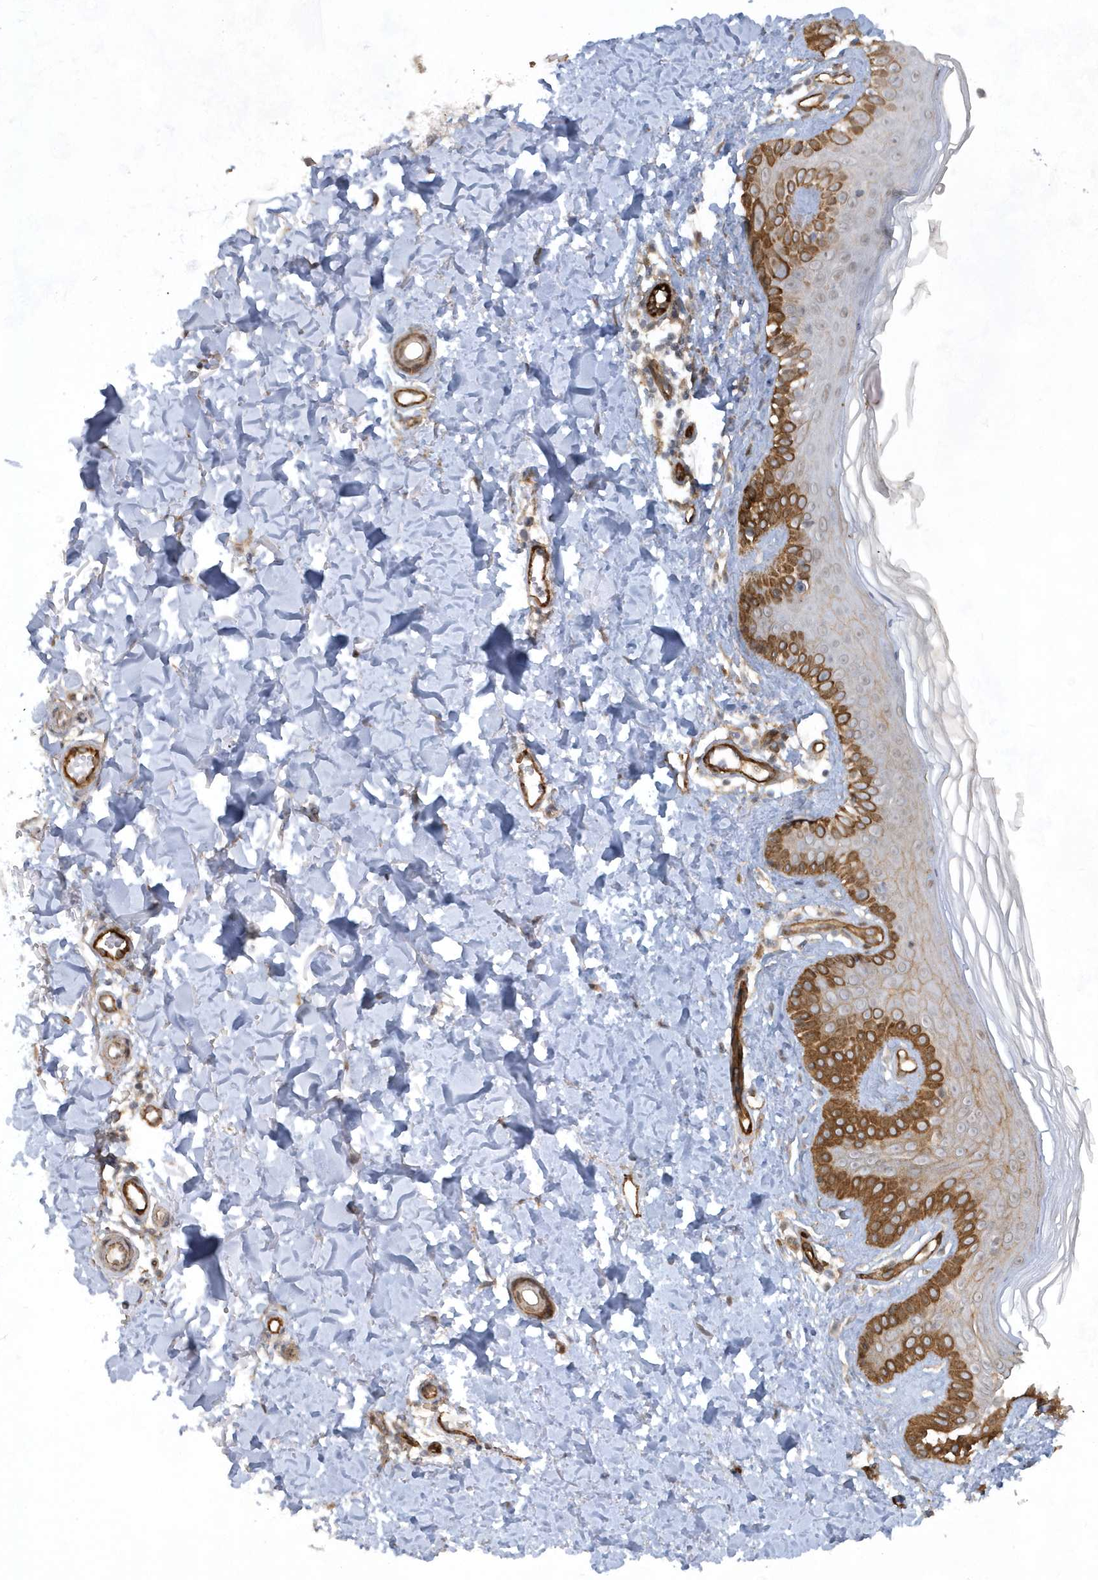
{"staining": {"intensity": "moderate", "quantity": ">75%", "location": "cytoplasmic/membranous"}, "tissue": "skin", "cell_type": "Fibroblasts", "image_type": "normal", "snomed": [{"axis": "morphology", "description": "Normal tissue, NOS"}, {"axis": "topography", "description": "Skin"}], "caption": "Protein positivity by IHC exhibits moderate cytoplasmic/membranous expression in approximately >75% of fibroblasts in benign skin.", "gene": "RAI14", "patient": {"sex": "male", "age": 52}}